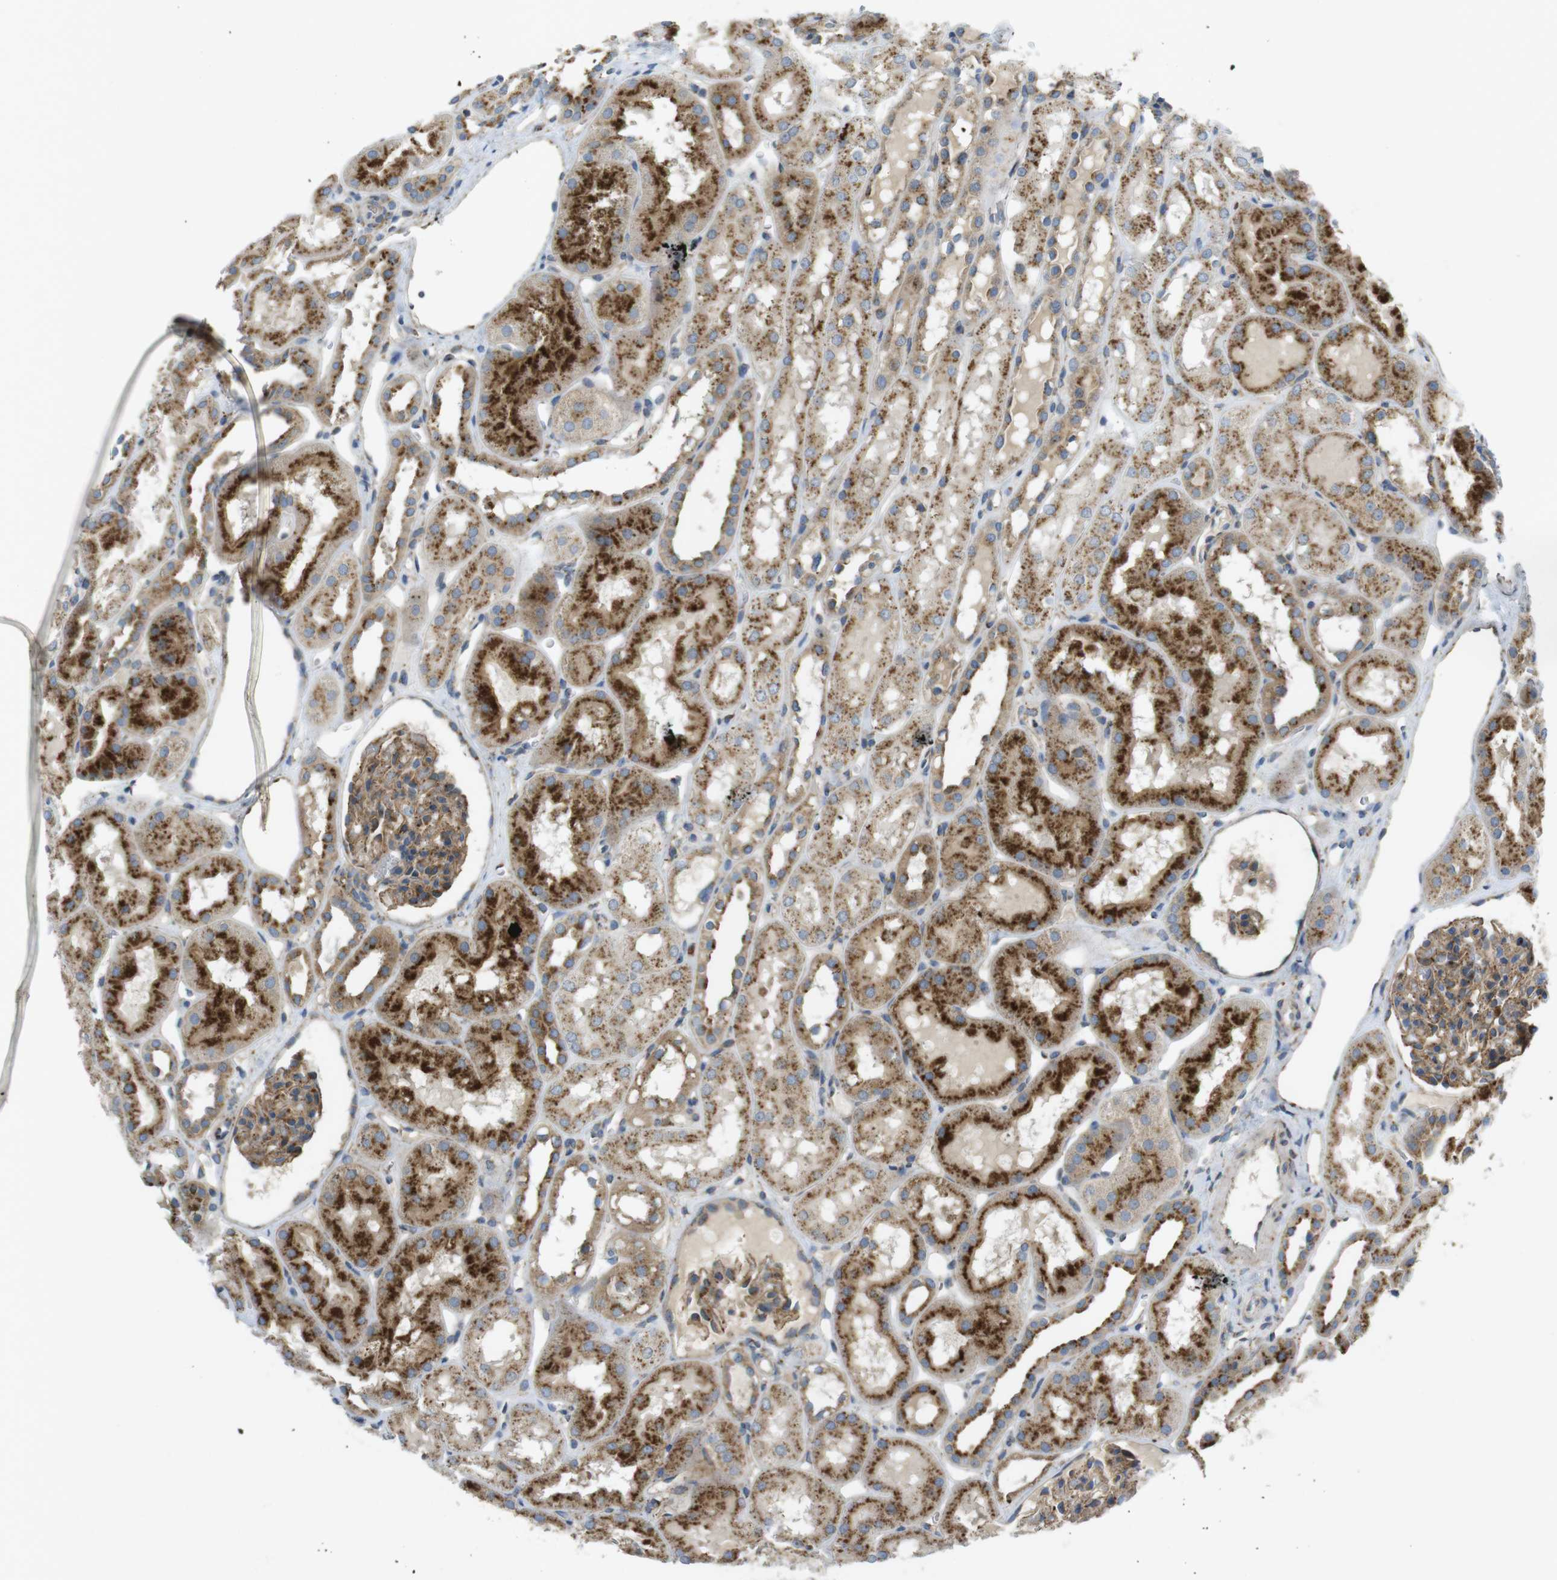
{"staining": {"intensity": "moderate", "quantity": ">75%", "location": "cytoplasmic/membranous"}, "tissue": "kidney", "cell_type": "Cells in glomeruli", "image_type": "normal", "snomed": [{"axis": "morphology", "description": "Normal tissue, NOS"}, {"axis": "topography", "description": "Kidney"}, {"axis": "topography", "description": "Urinary bladder"}], "caption": "Immunohistochemical staining of normal kidney reveals medium levels of moderate cytoplasmic/membranous positivity in approximately >75% of cells in glomeruli.", "gene": "LAMP1", "patient": {"sex": "male", "age": 16}}